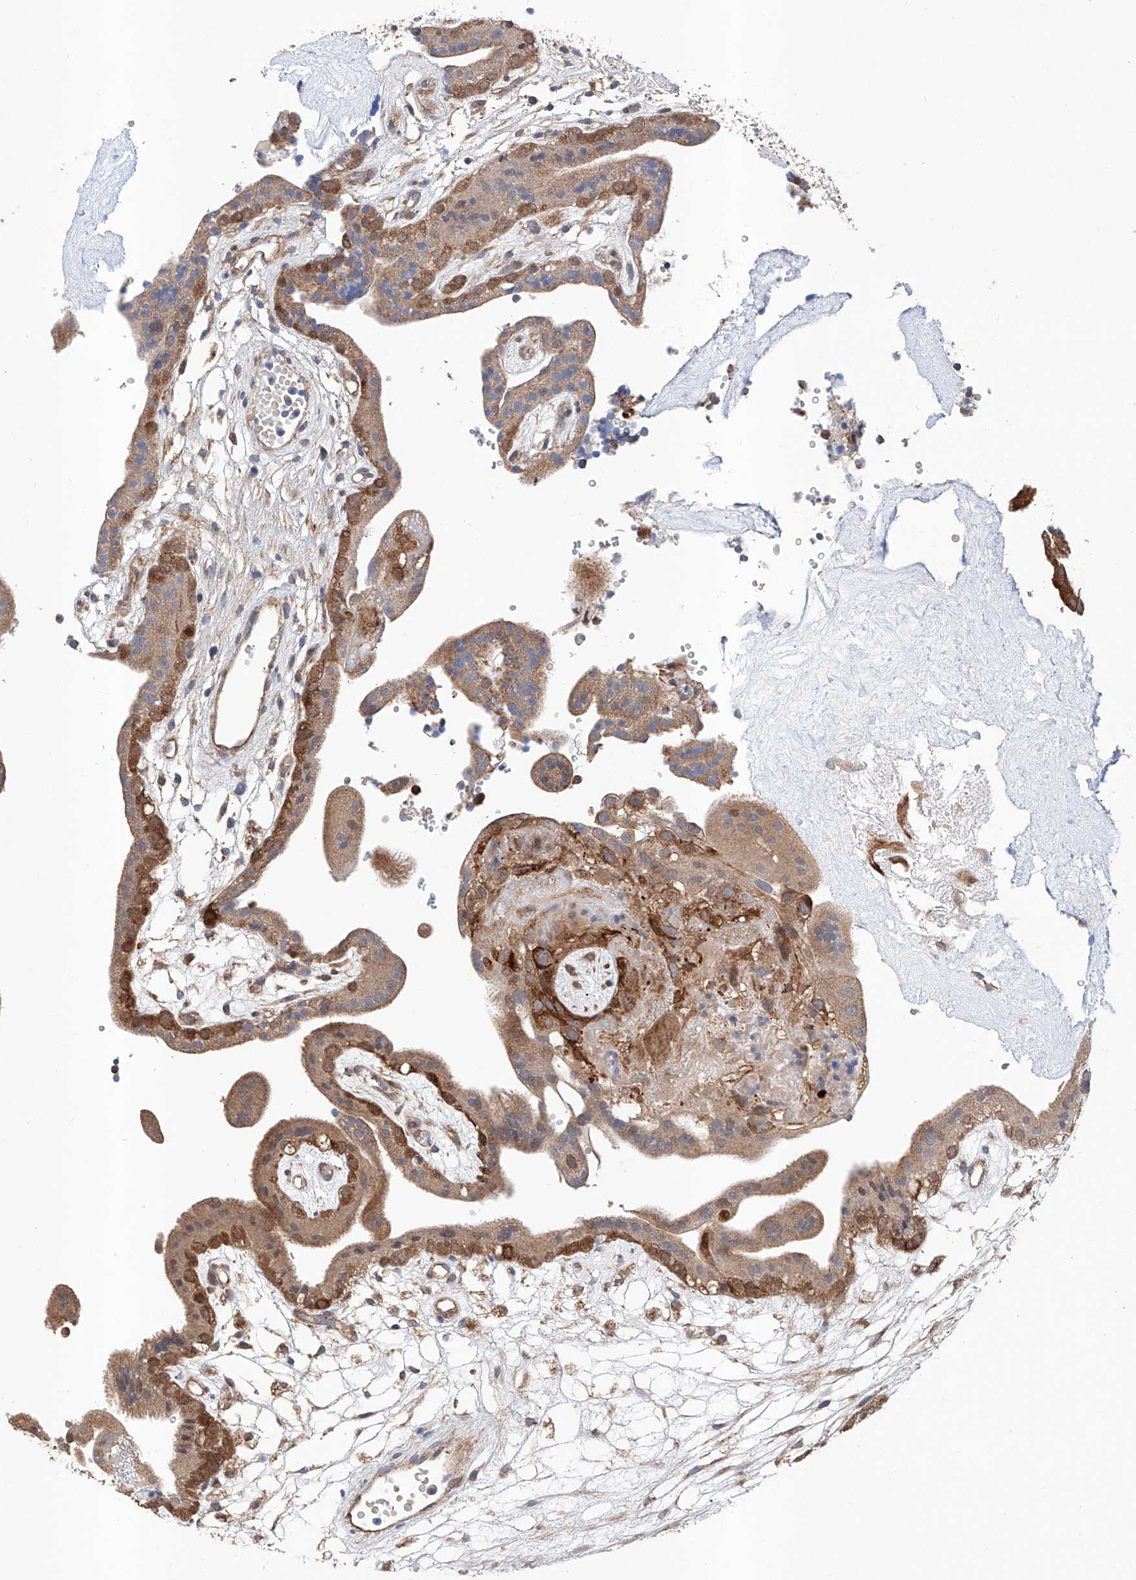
{"staining": {"intensity": "moderate", "quantity": ">75%", "location": "cytoplasmic/membranous"}, "tissue": "placenta", "cell_type": "Decidual cells", "image_type": "normal", "snomed": [{"axis": "morphology", "description": "Normal tissue, NOS"}, {"axis": "topography", "description": "Placenta"}], "caption": "Placenta stained for a protein displays moderate cytoplasmic/membranous positivity in decidual cells. (Brightfield microscopy of DAB IHC at high magnification).", "gene": "TIMM23", "patient": {"sex": "female", "age": 18}}